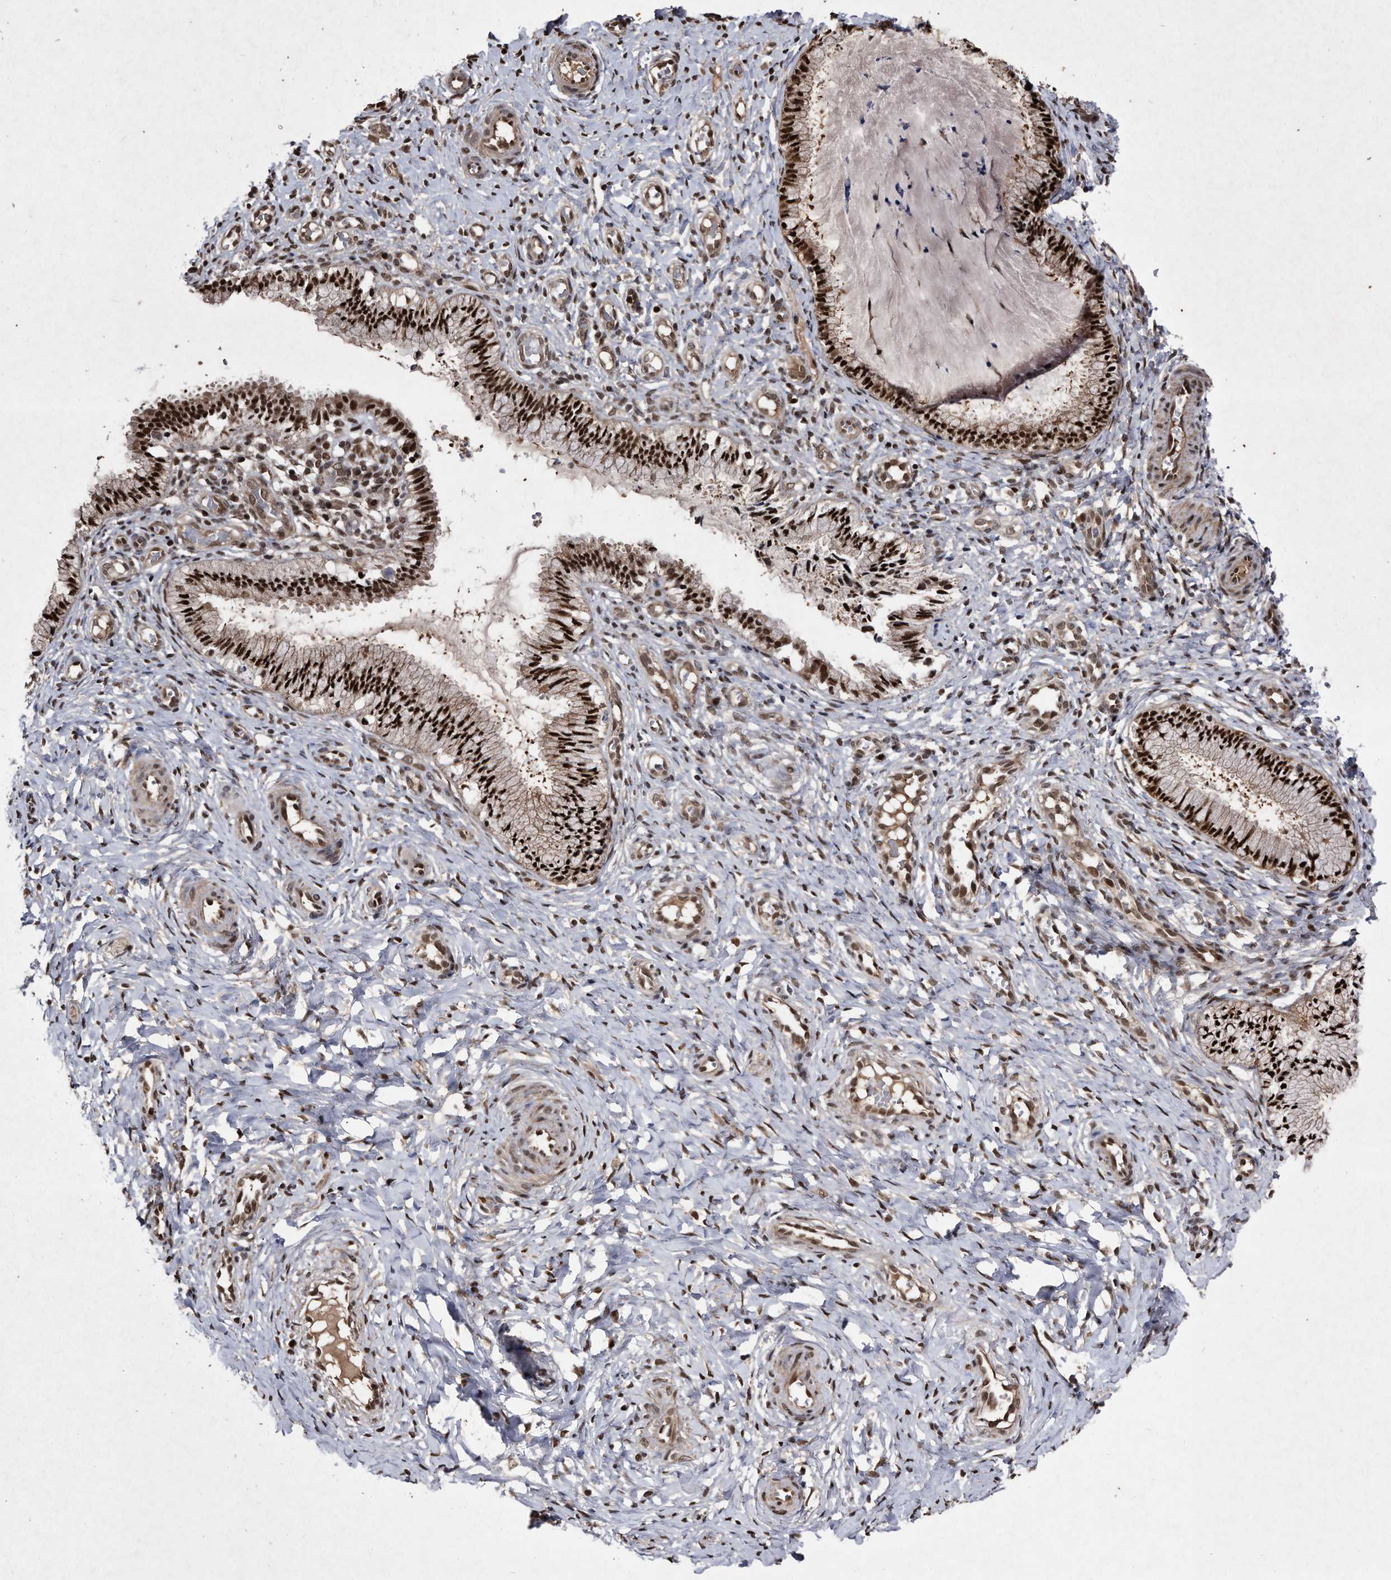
{"staining": {"intensity": "strong", "quantity": ">75%", "location": "nuclear"}, "tissue": "cervix", "cell_type": "Glandular cells", "image_type": "normal", "snomed": [{"axis": "morphology", "description": "Normal tissue, NOS"}, {"axis": "topography", "description": "Cervix"}], "caption": "High-power microscopy captured an IHC image of unremarkable cervix, revealing strong nuclear positivity in about >75% of glandular cells.", "gene": "RAD23B", "patient": {"sex": "female", "age": 27}}